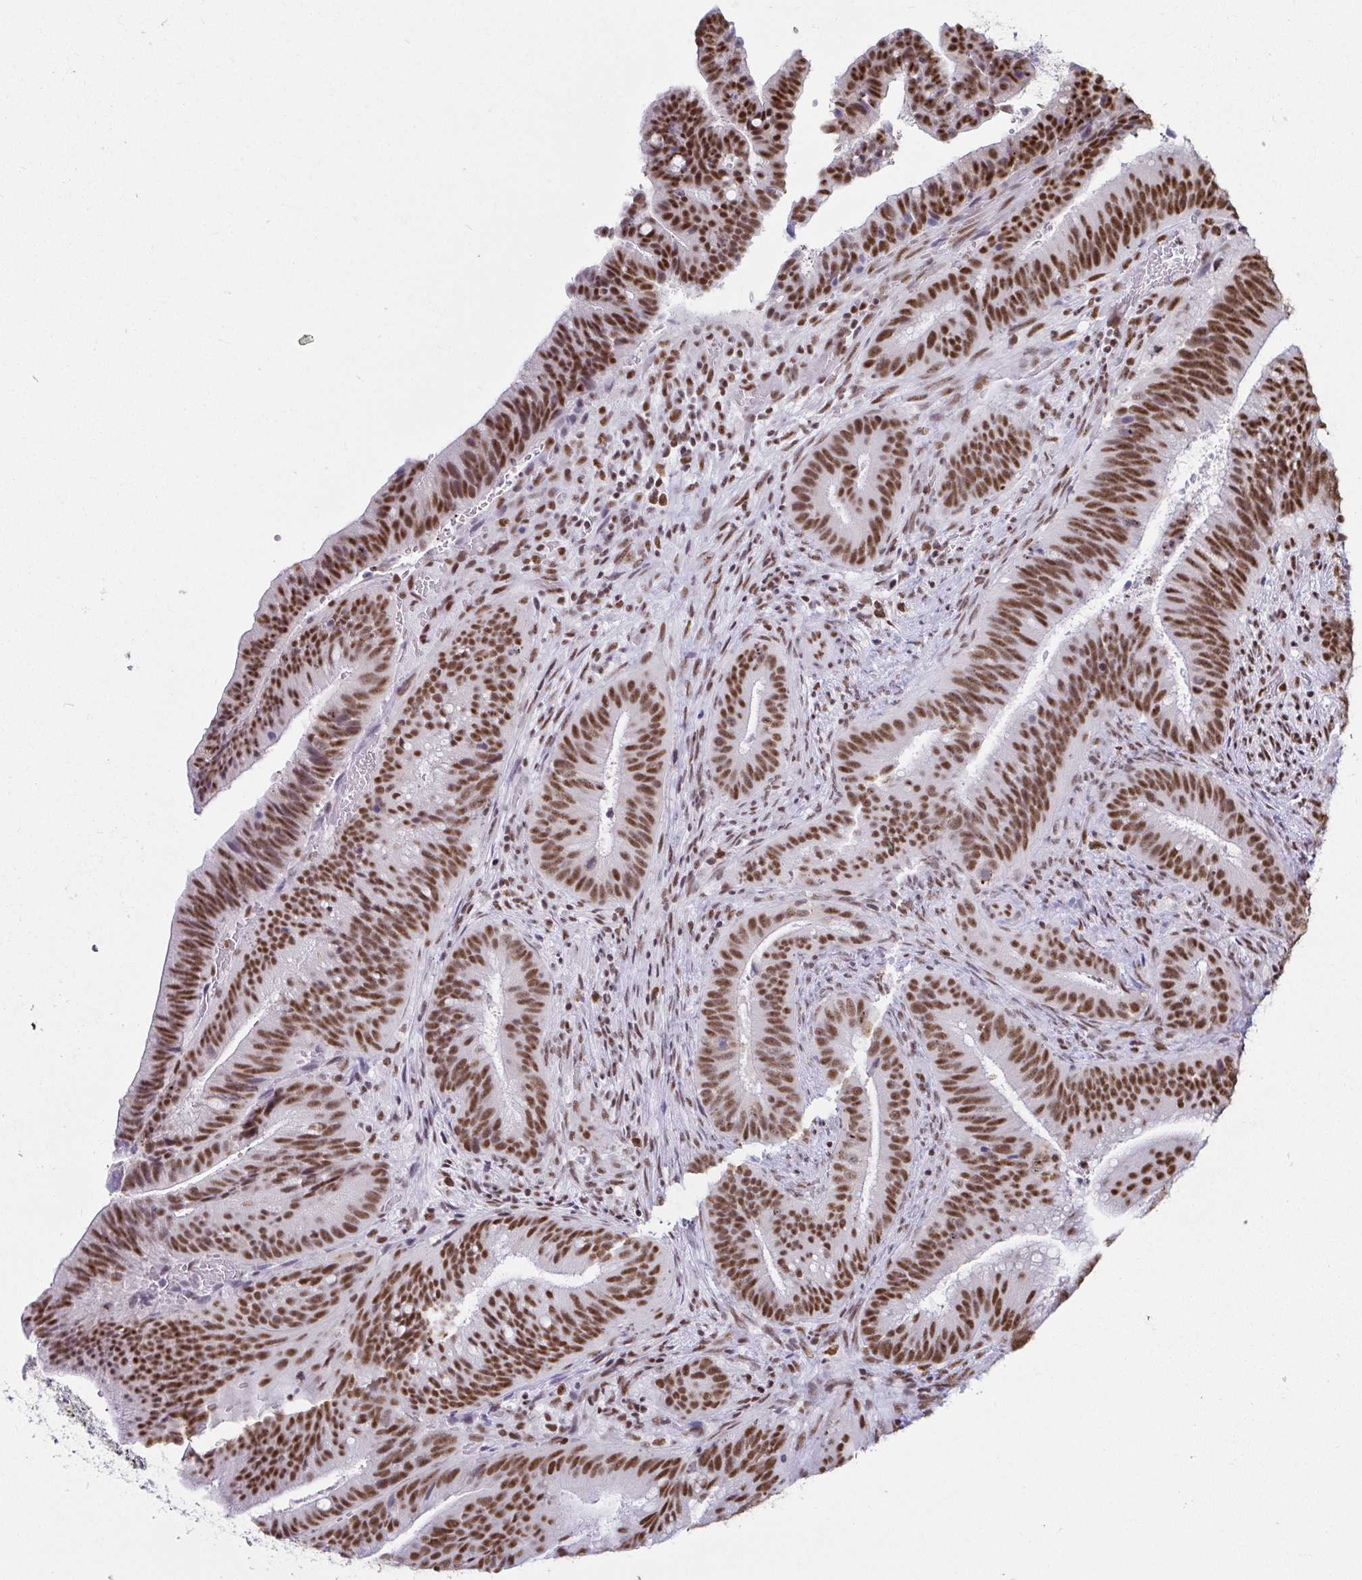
{"staining": {"intensity": "moderate", "quantity": ">75%", "location": "nuclear"}, "tissue": "colorectal cancer", "cell_type": "Tumor cells", "image_type": "cancer", "snomed": [{"axis": "morphology", "description": "Adenocarcinoma, NOS"}, {"axis": "topography", "description": "Colon"}], "caption": "Moderate nuclear staining is identified in approximately >75% of tumor cells in colorectal adenocarcinoma.", "gene": "EWSR1", "patient": {"sex": "female", "age": 43}}